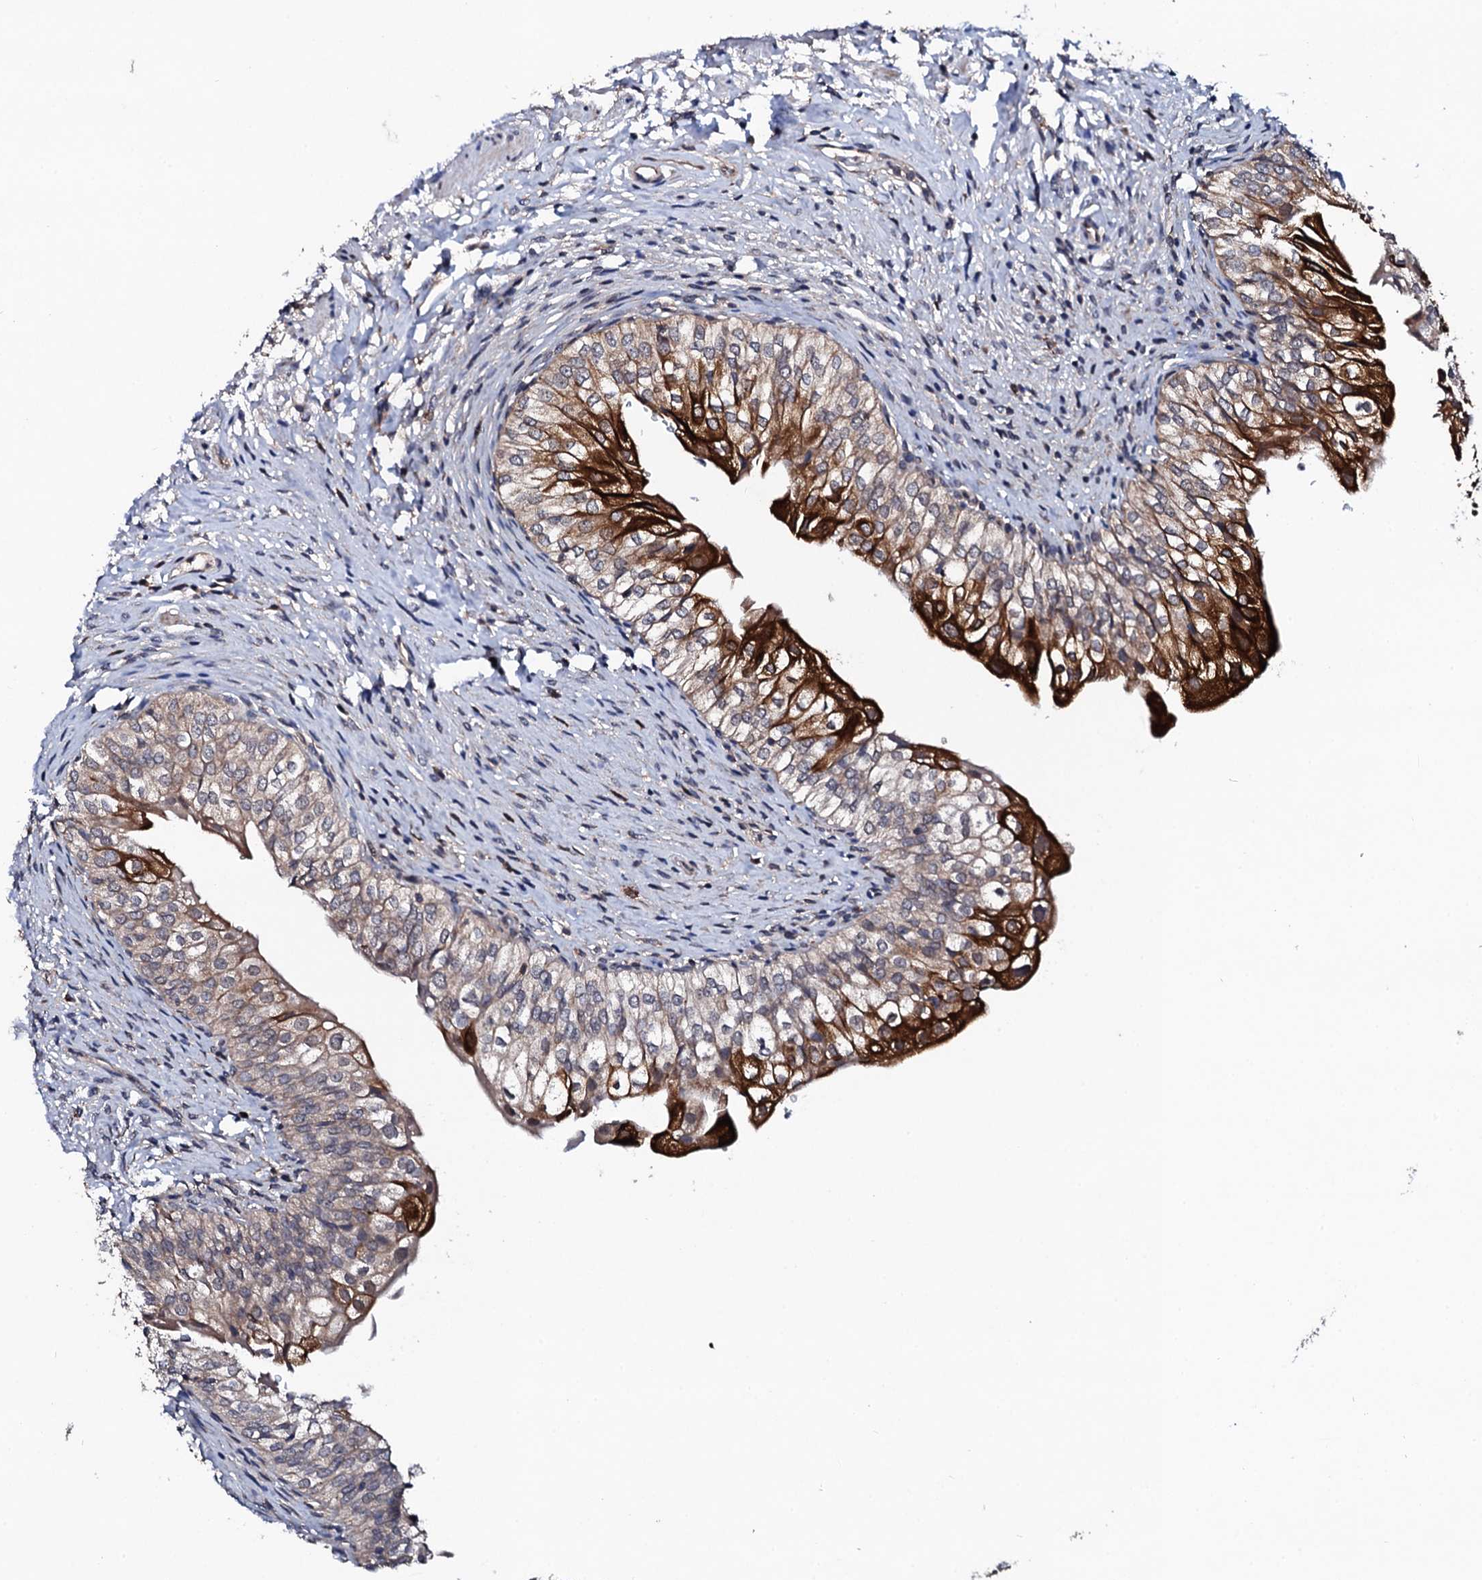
{"staining": {"intensity": "strong", "quantity": "<25%", "location": "cytoplasmic/membranous"}, "tissue": "urinary bladder", "cell_type": "Urothelial cells", "image_type": "normal", "snomed": [{"axis": "morphology", "description": "Normal tissue, NOS"}, {"axis": "topography", "description": "Urinary bladder"}], "caption": "Normal urinary bladder shows strong cytoplasmic/membranous positivity in approximately <25% of urothelial cells, visualized by immunohistochemistry. Ihc stains the protein in brown and the nuclei are stained blue.", "gene": "IP6K1", "patient": {"sex": "male", "age": 55}}